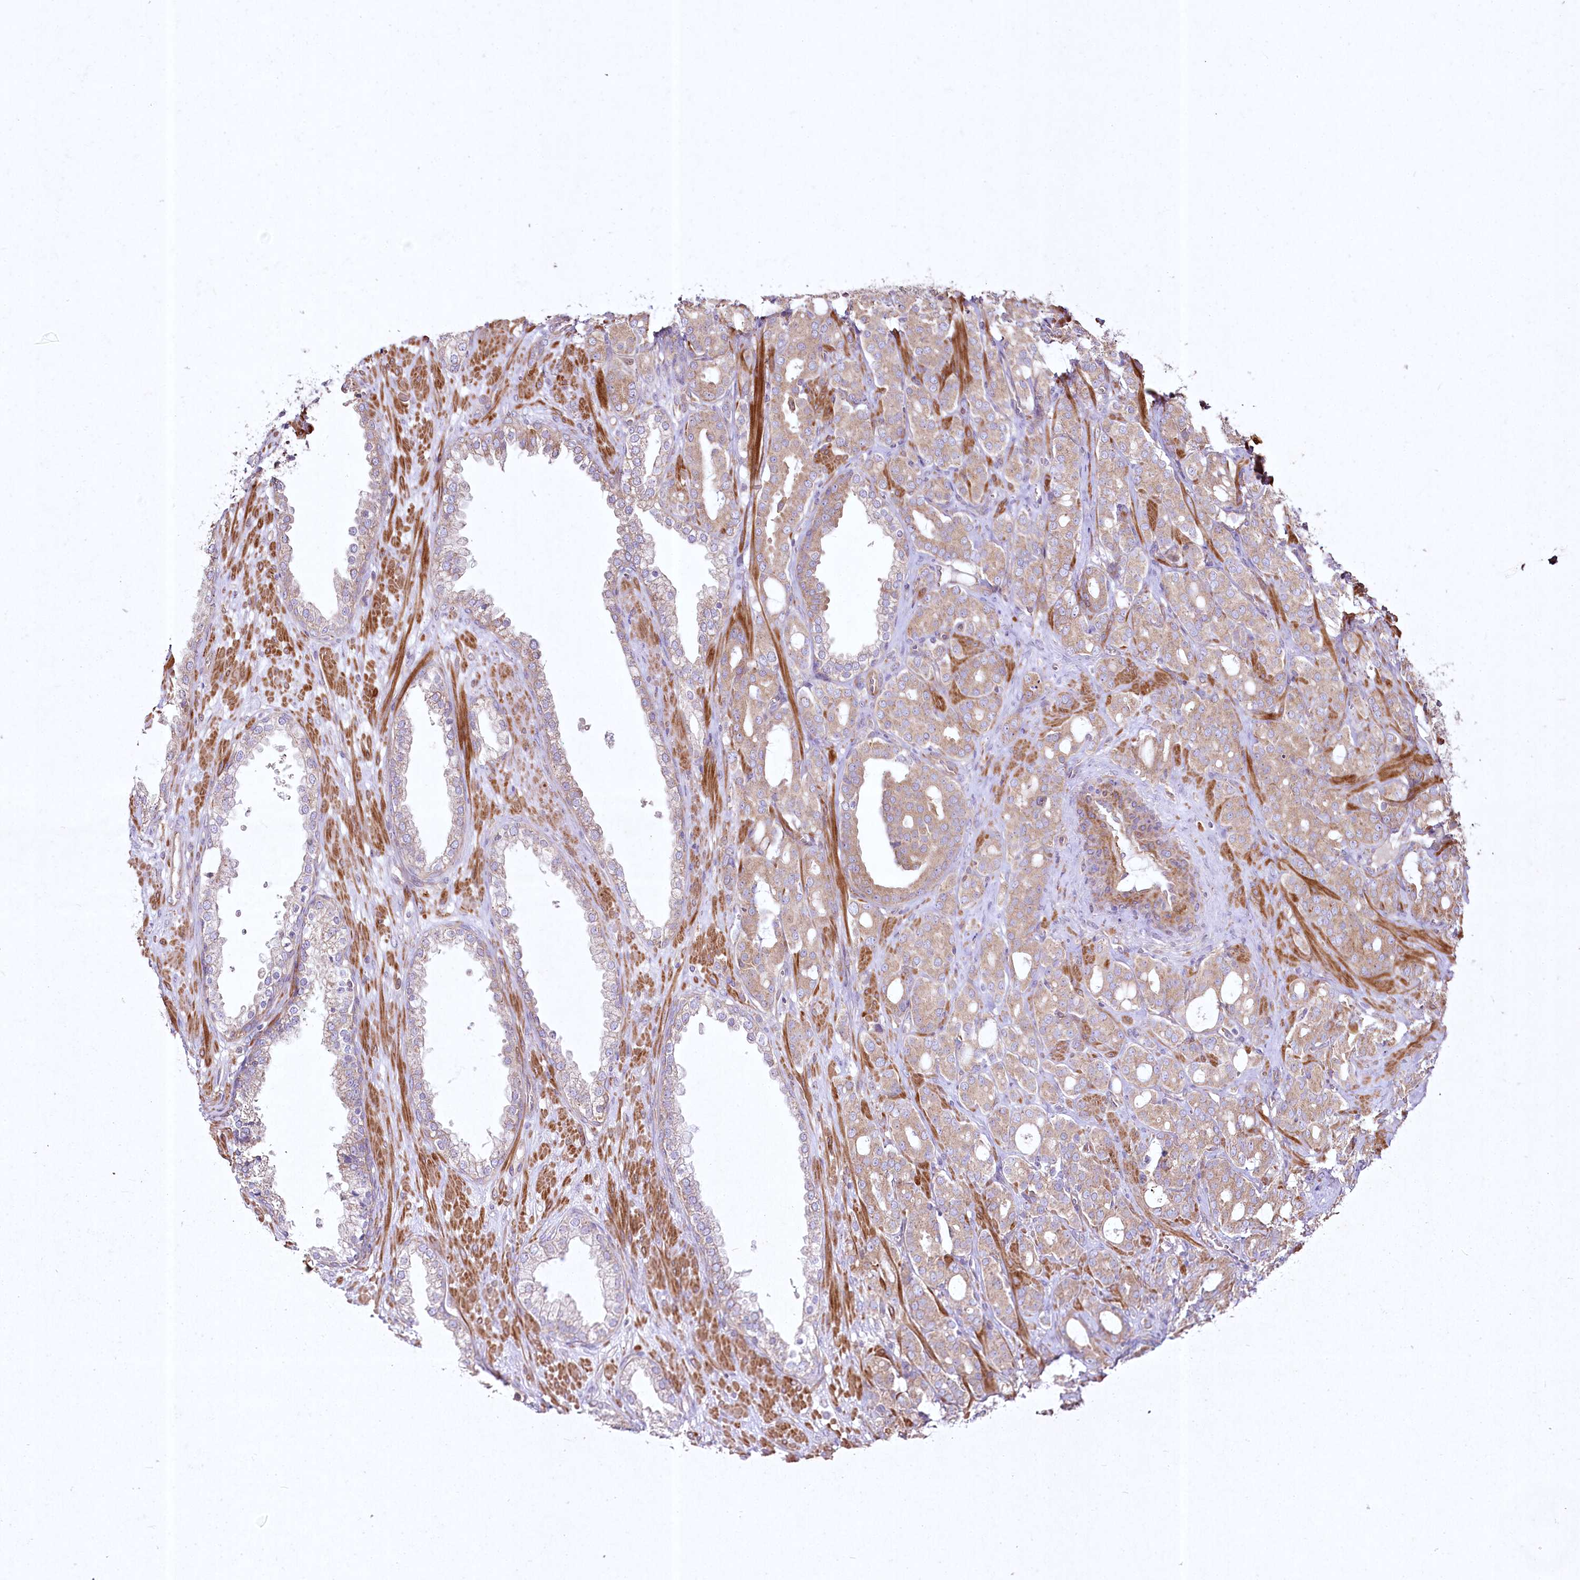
{"staining": {"intensity": "weak", "quantity": ">75%", "location": "cytoplasmic/membranous"}, "tissue": "prostate cancer", "cell_type": "Tumor cells", "image_type": "cancer", "snomed": [{"axis": "morphology", "description": "Adenocarcinoma, High grade"}, {"axis": "topography", "description": "Prostate"}], "caption": "Prostate cancer stained for a protein shows weak cytoplasmic/membranous positivity in tumor cells.", "gene": "SH3TC1", "patient": {"sex": "male", "age": 72}}